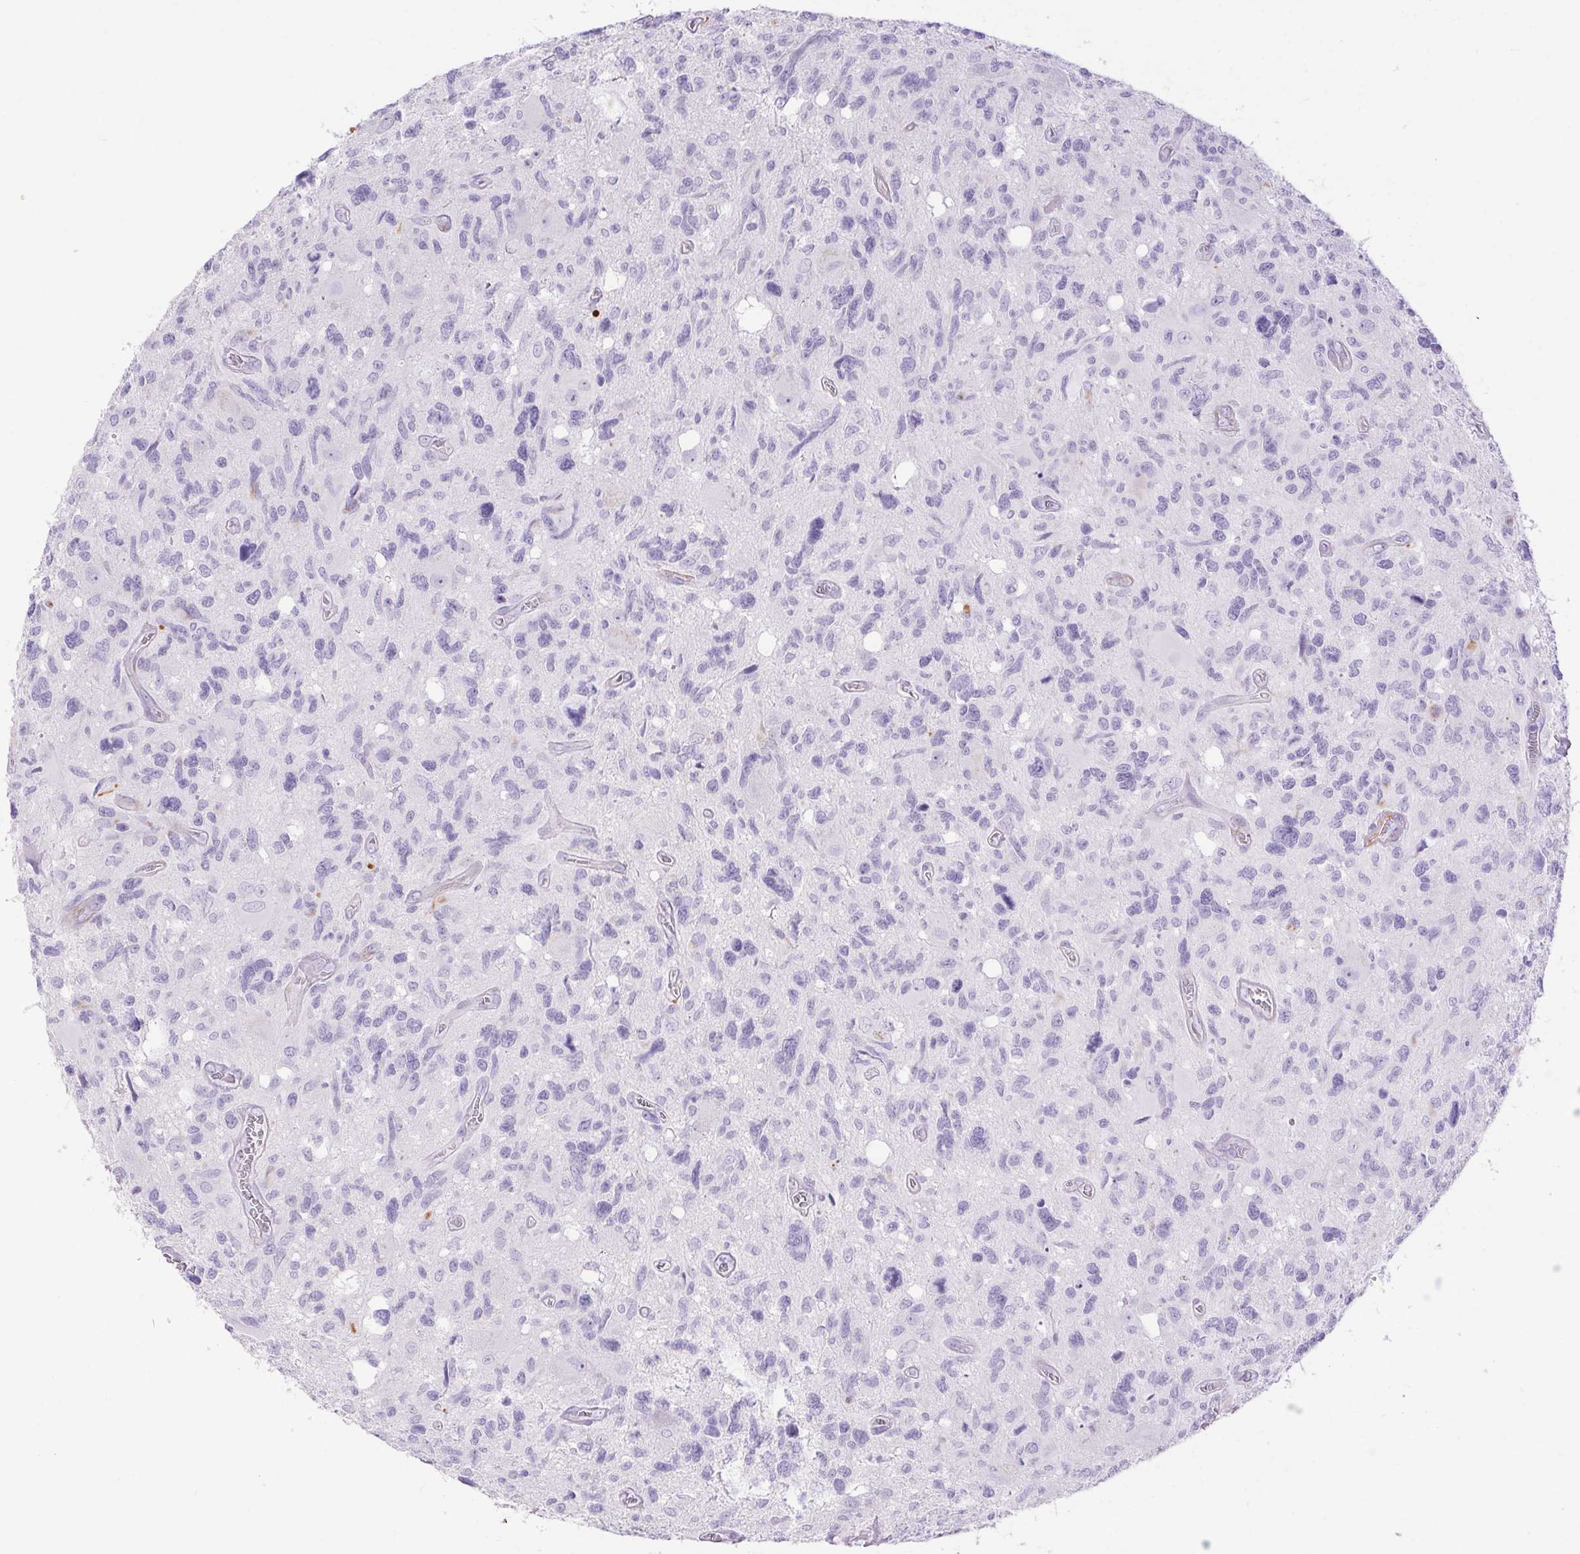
{"staining": {"intensity": "negative", "quantity": "none", "location": "none"}, "tissue": "glioma", "cell_type": "Tumor cells", "image_type": "cancer", "snomed": [{"axis": "morphology", "description": "Glioma, malignant, High grade"}, {"axis": "topography", "description": "Brain"}], "caption": "A micrograph of glioma stained for a protein reveals no brown staining in tumor cells.", "gene": "ERP27", "patient": {"sex": "male", "age": 49}}